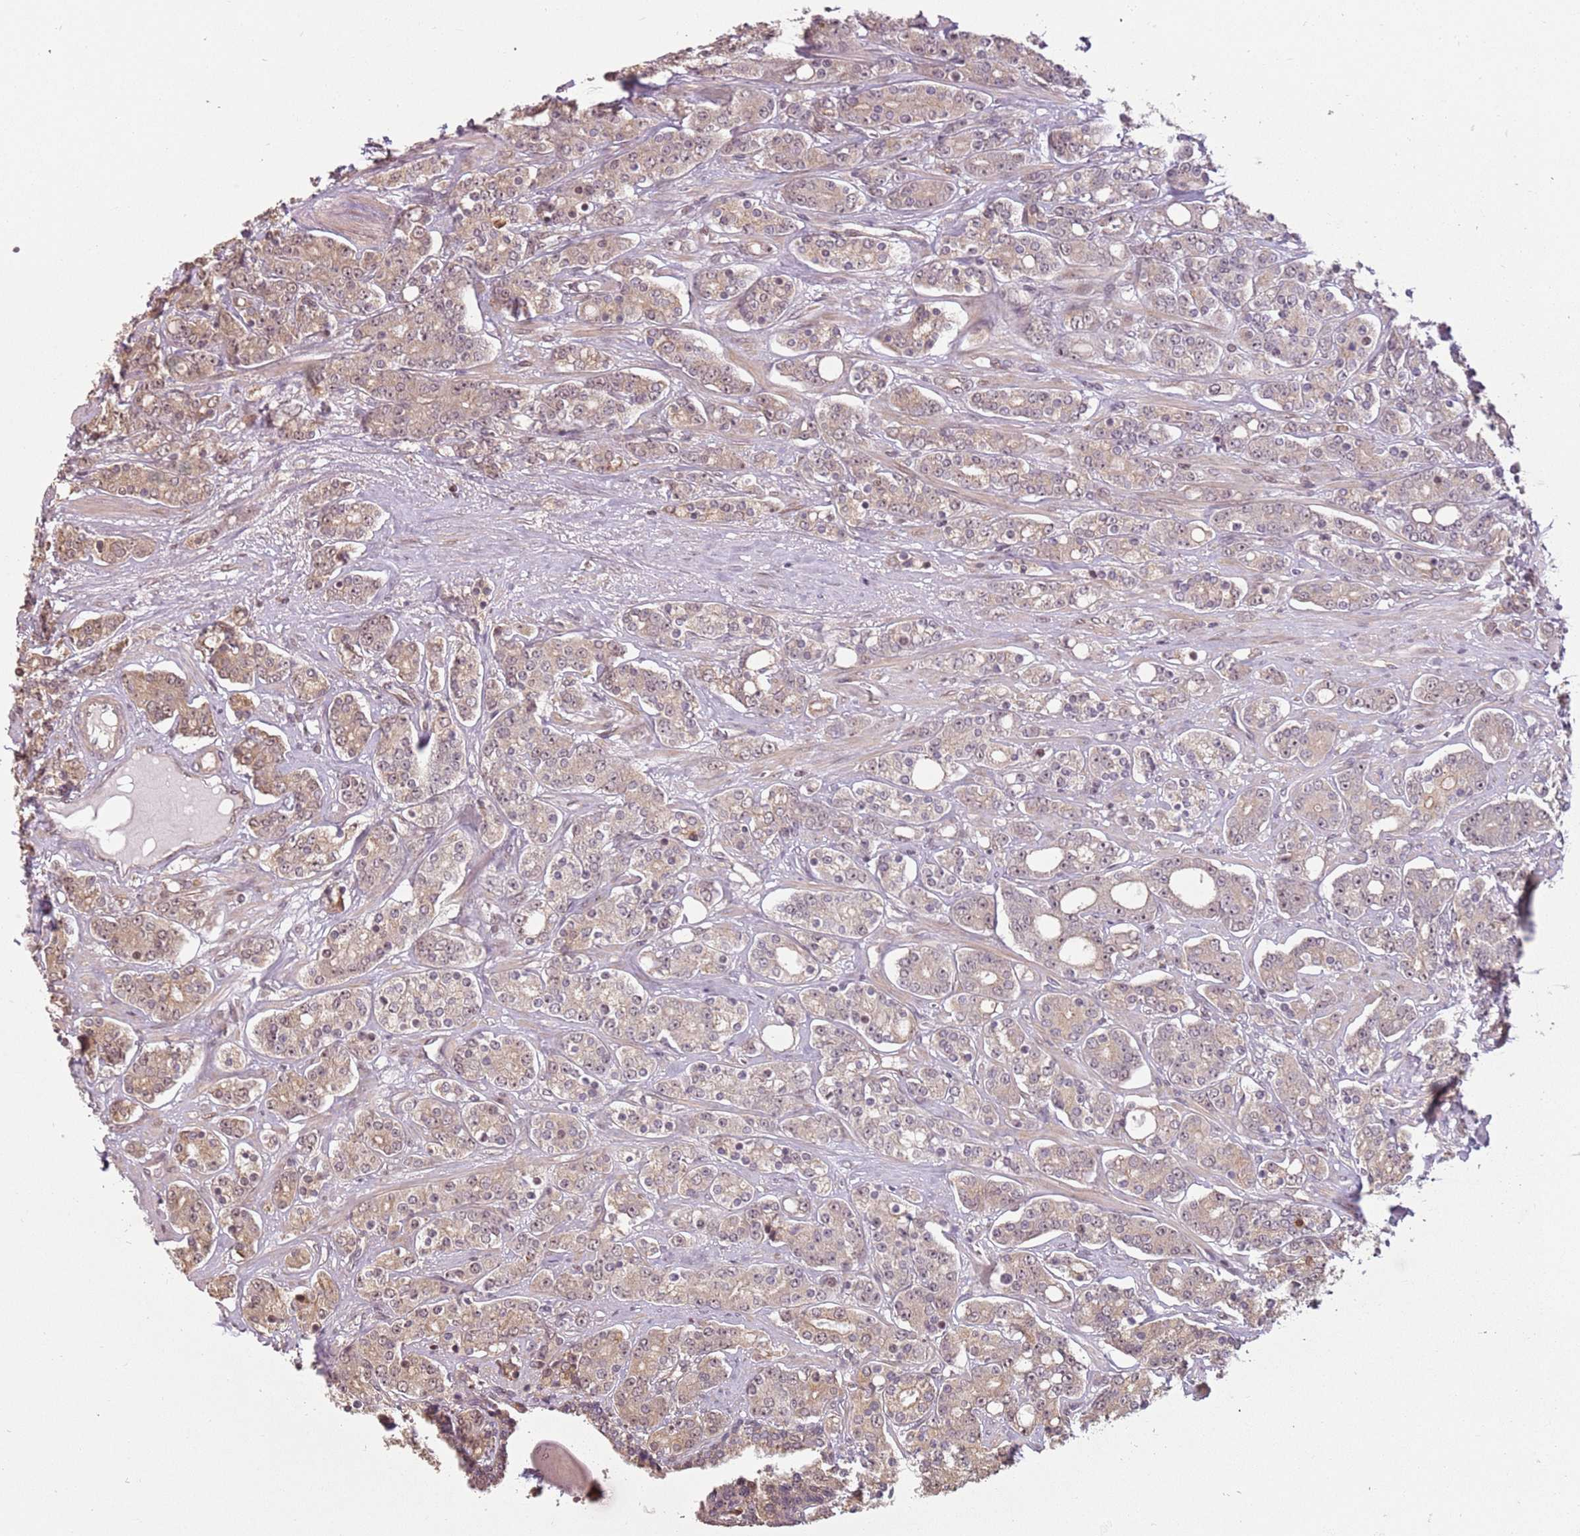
{"staining": {"intensity": "weak", "quantity": "25%-75%", "location": "cytoplasmic/membranous,nuclear"}, "tissue": "prostate cancer", "cell_type": "Tumor cells", "image_type": "cancer", "snomed": [{"axis": "morphology", "description": "Adenocarcinoma, High grade"}, {"axis": "topography", "description": "Prostate"}], "caption": "The micrograph reveals staining of adenocarcinoma (high-grade) (prostate), revealing weak cytoplasmic/membranous and nuclear protein positivity (brown color) within tumor cells.", "gene": "CHURC1", "patient": {"sex": "male", "age": 62}}